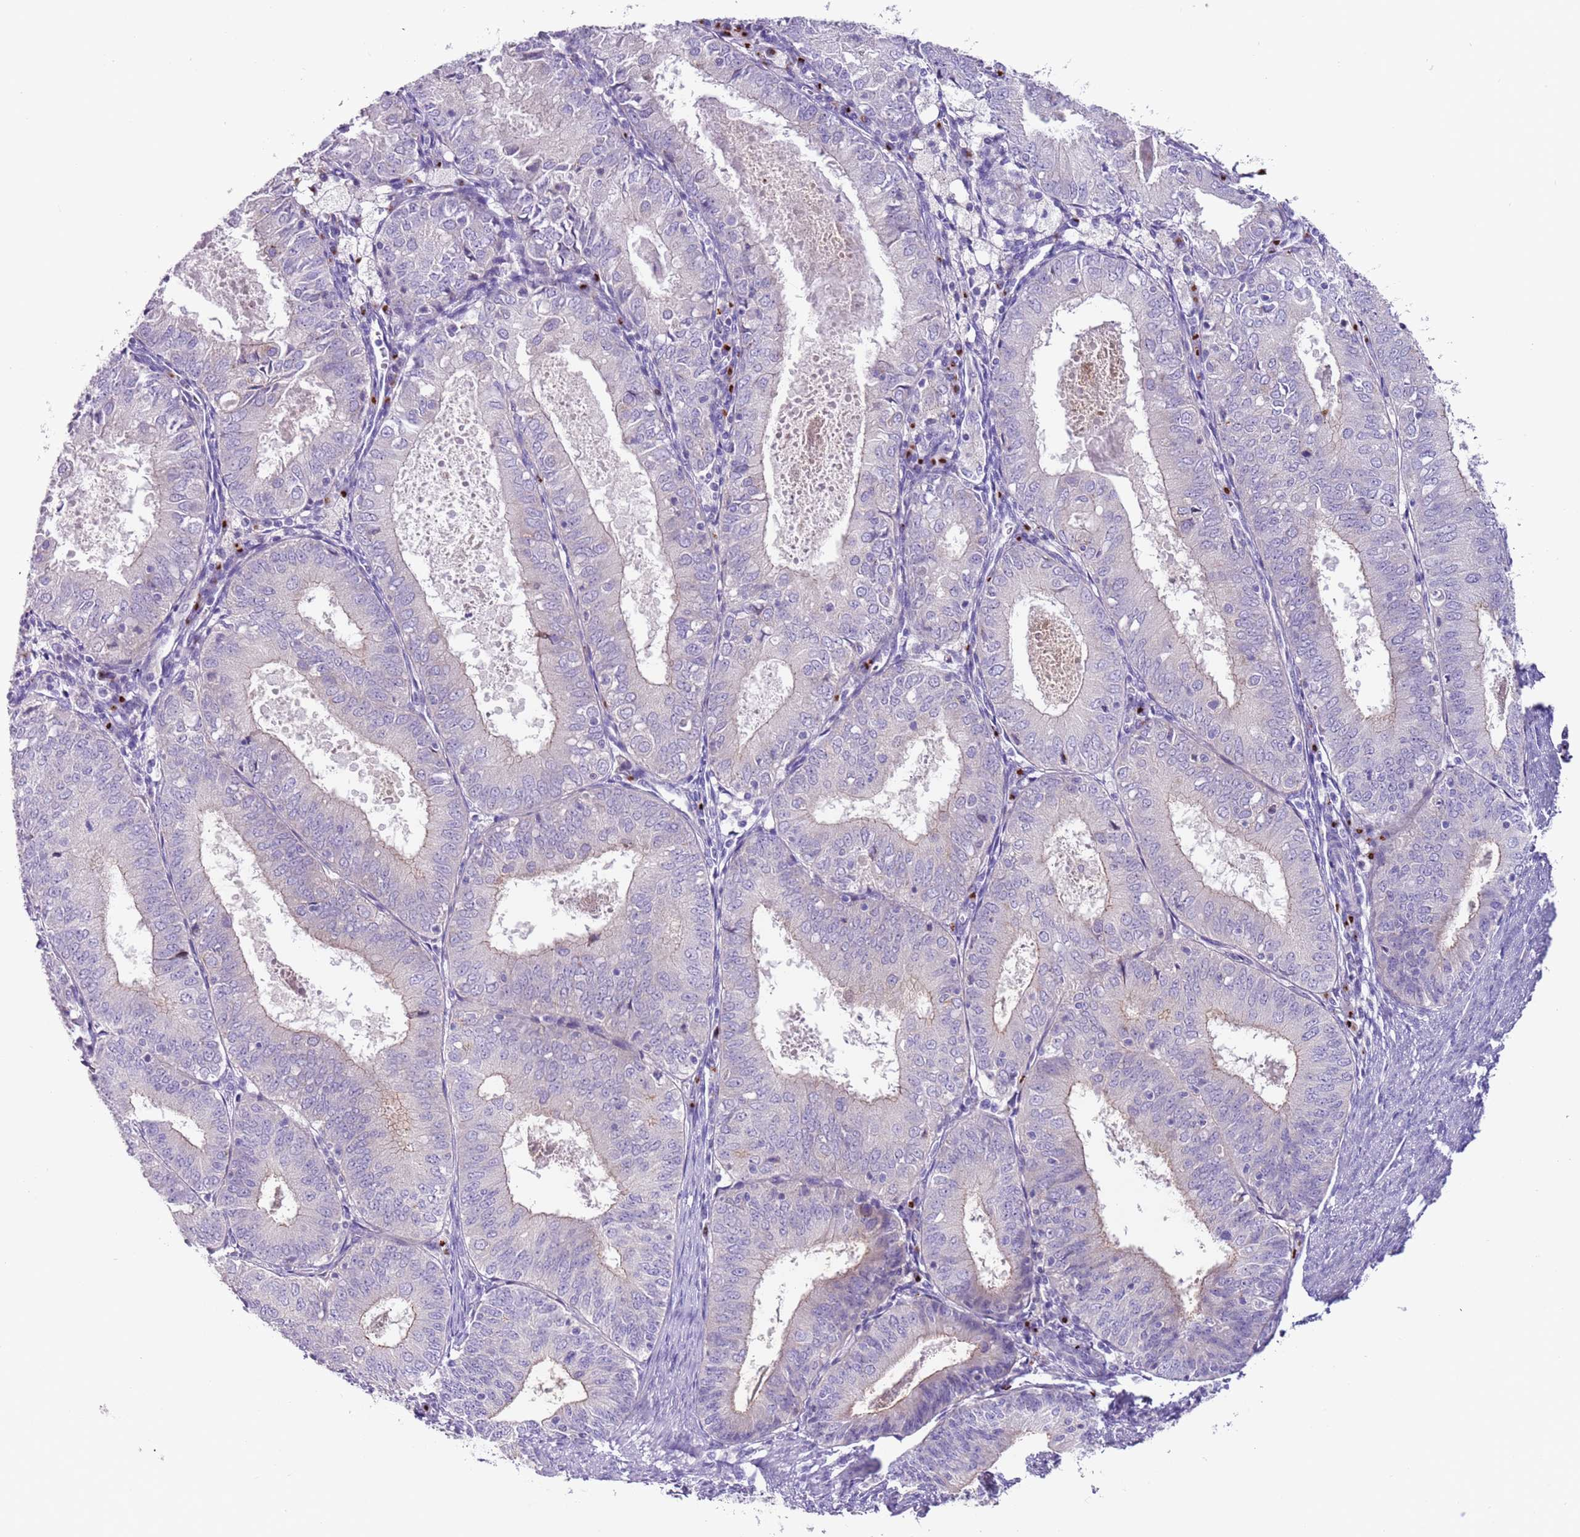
{"staining": {"intensity": "negative", "quantity": "none", "location": "none"}, "tissue": "endometrial cancer", "cell_type": "Tumor cells", "image_type": "cancer", "snomed": [{"axis": "morphology", "description": "Adenocarcinoma, NOS"}, {"axis": "topography", "description": "Endometrium"}], "caption": "DAB immunohistochemical staining of endometrial adenocarcinoma shows no significant staining in tumor cells.", "gene": "C2CD3", "patient": {"sex": "female", "age": 57}}